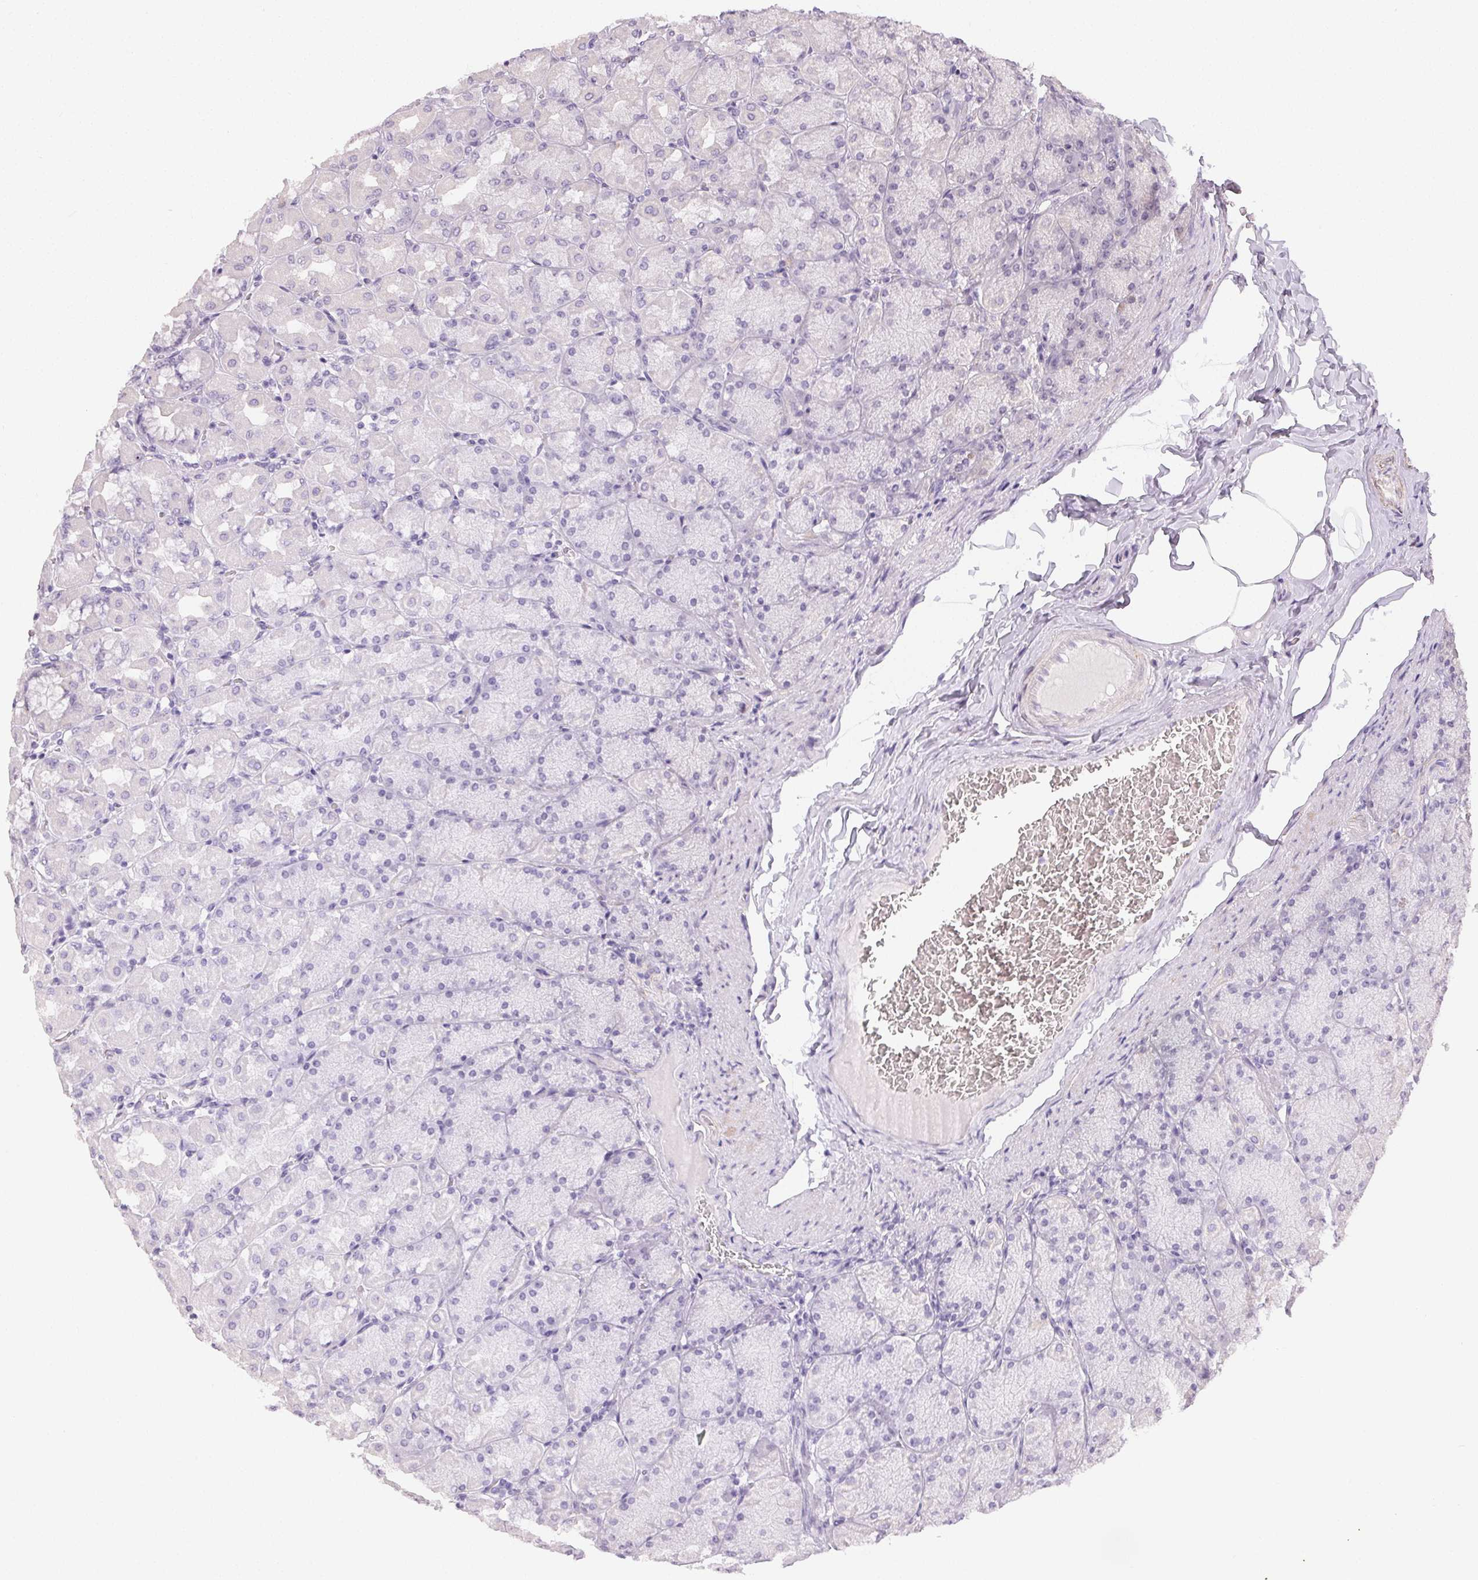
{"staining": {"intensity": "negative", "quantity": "none", "location": "none"}, "tissue": "stomach", "cell_type": "Glandular cells", "image_type": "normal", "snomed": [{"axis": "morphology", "description": "Normal tissue, NOS"}, {"axis": "topography", "description": "Stomach, upper"}], "caption": "High magnification brightfield microscopy of unremarkable stomach stained with DAB (3,3'-diaminobenzidine) (brown) and counterstained with hematoxylin (blue): glandular cells show no significant expression. The staining is performed using DAB brown chromogen with nuclei counter-stained in using hematoxylin.", "gene": "RPGRIP1", "patient": {"sex": "female", "age": 56}}